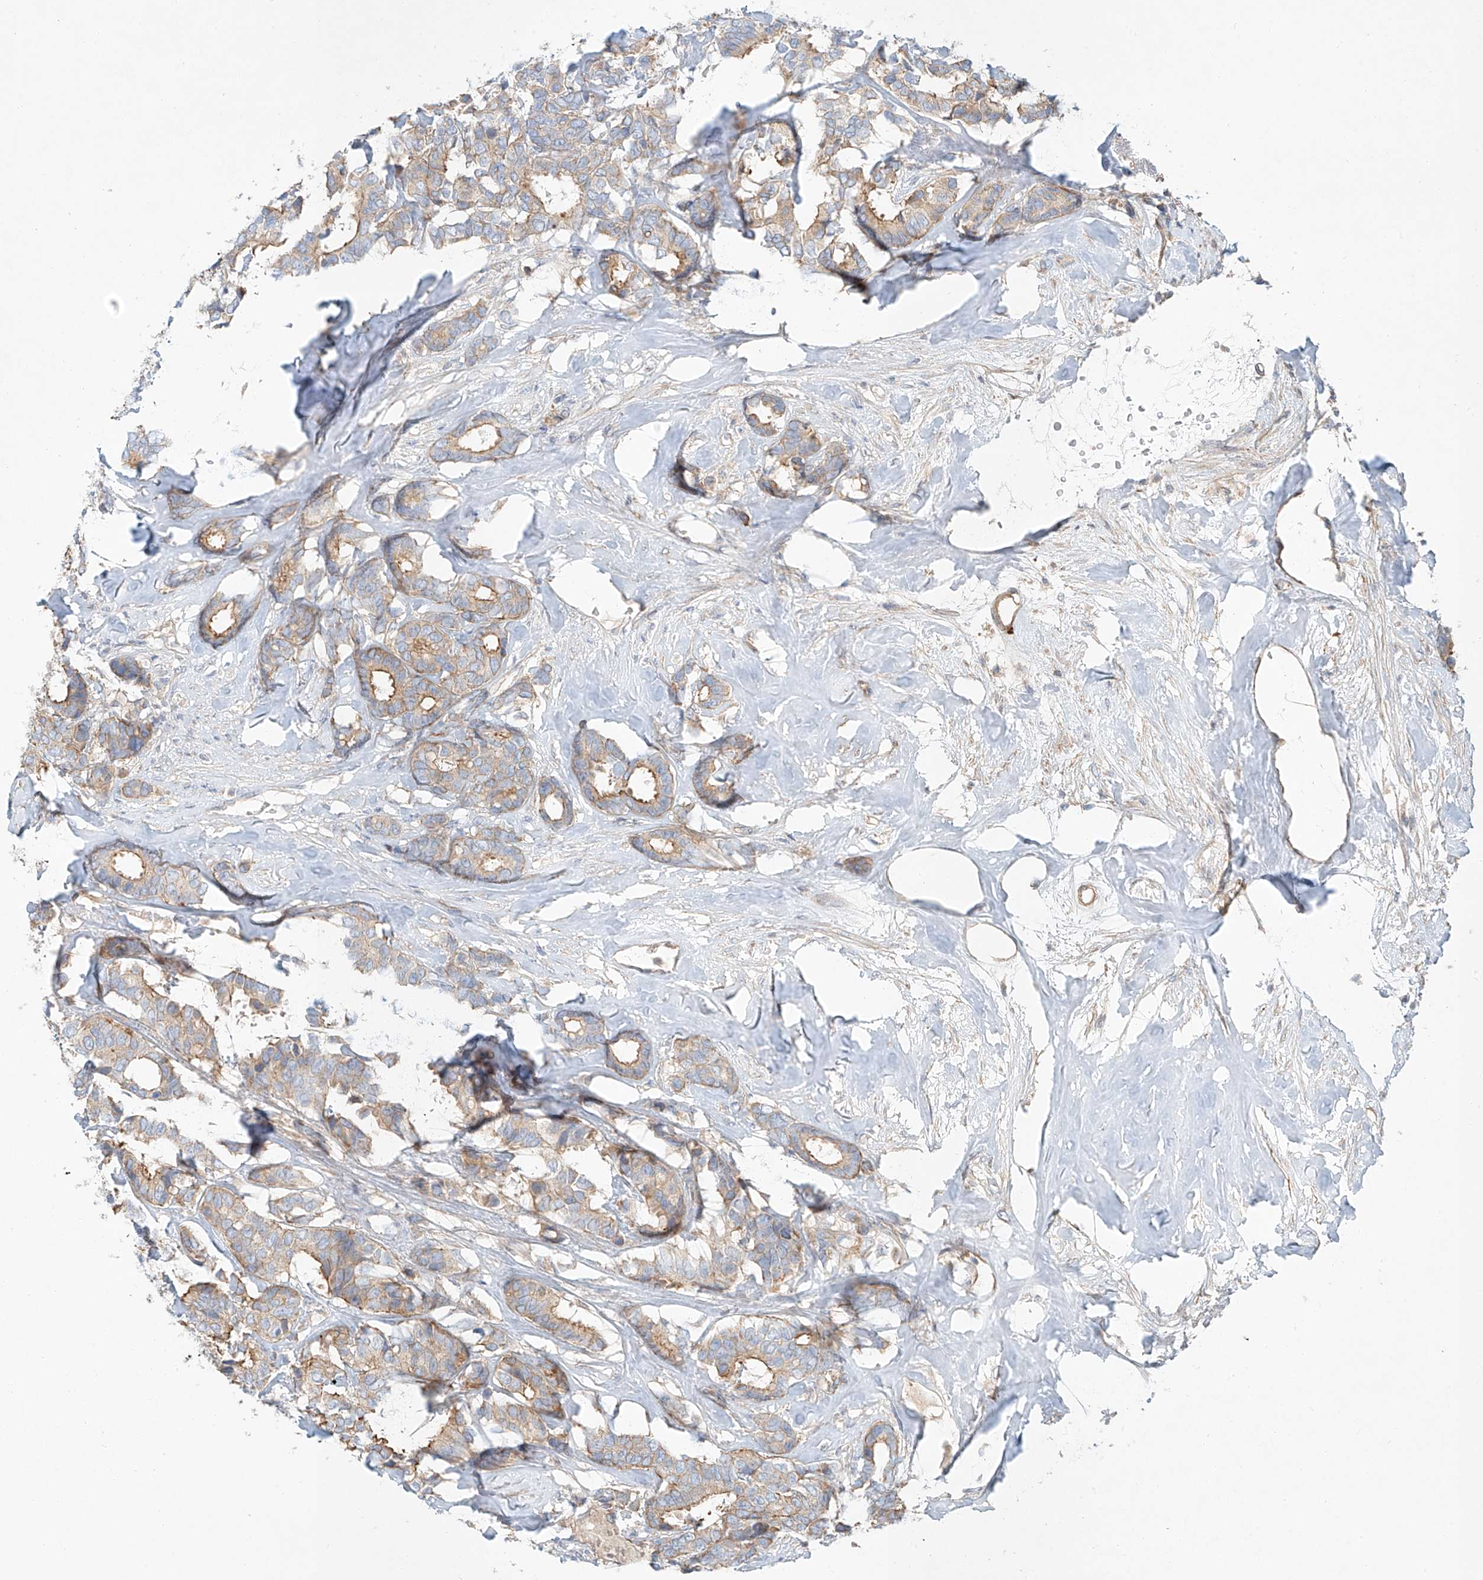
{"staining": {"intensity": "moderate", "quantity": ">75%", "location": "cytoplasmic/membranous"}, "tissue": "breast cancer", "cell_type": "Tumor cells", "image_type": "cancer", "snomed": [{"axis": "morphology", "description": "Duct carcinoma"}, {"axis": "topography", "description": "Breast"}], "caption": "Breast cancer stained with DAB (3,3'-diaminobenzidine) IHC reveals medium levels of moderate cytoplasmic/membranous expression in about >75% of tumor cells. Ihc stains the protein of interest in brown and the nuclei are stained blue.", "gene": "AJM1", "patient": {"sex": "female", "age": 87}}